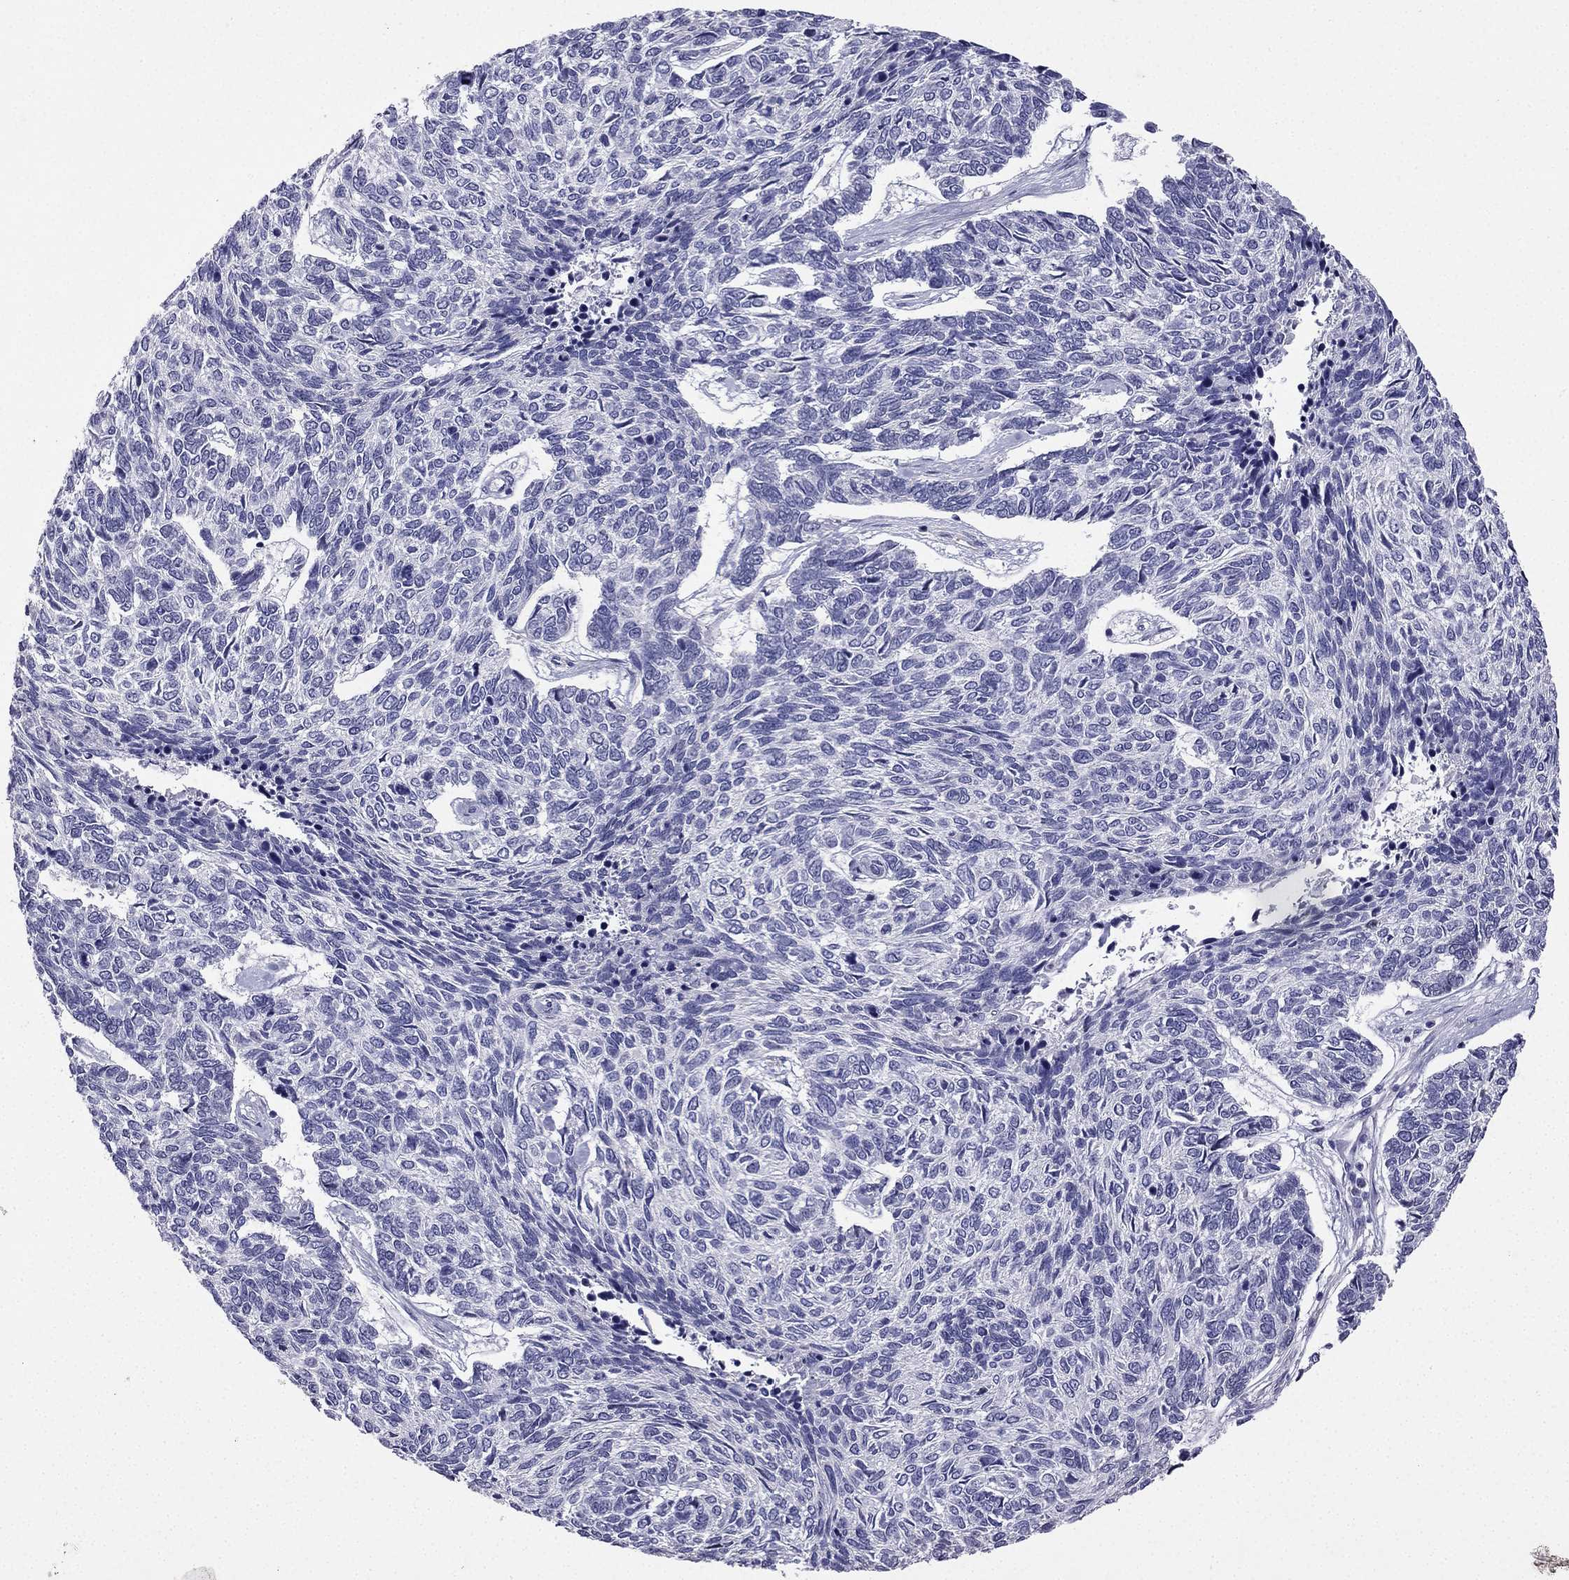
{"staining": {"intensity": "negative", "quantity": "none", "location": "none"}, "tissue": "skin cancer", "cell_type": "Tumor cells", "image_type": "cancer", "snomed": [{"axis": "morphology", "description": "Basal cell carcinoma"}, {"axis": "topography", "description": "Skin"}], "caption": "Tumor cells are negative for brown protein staining in basal cell carcinoma (skin).", "gene": "UHRF1", "patient": {"sex": "female", "age": 65}}